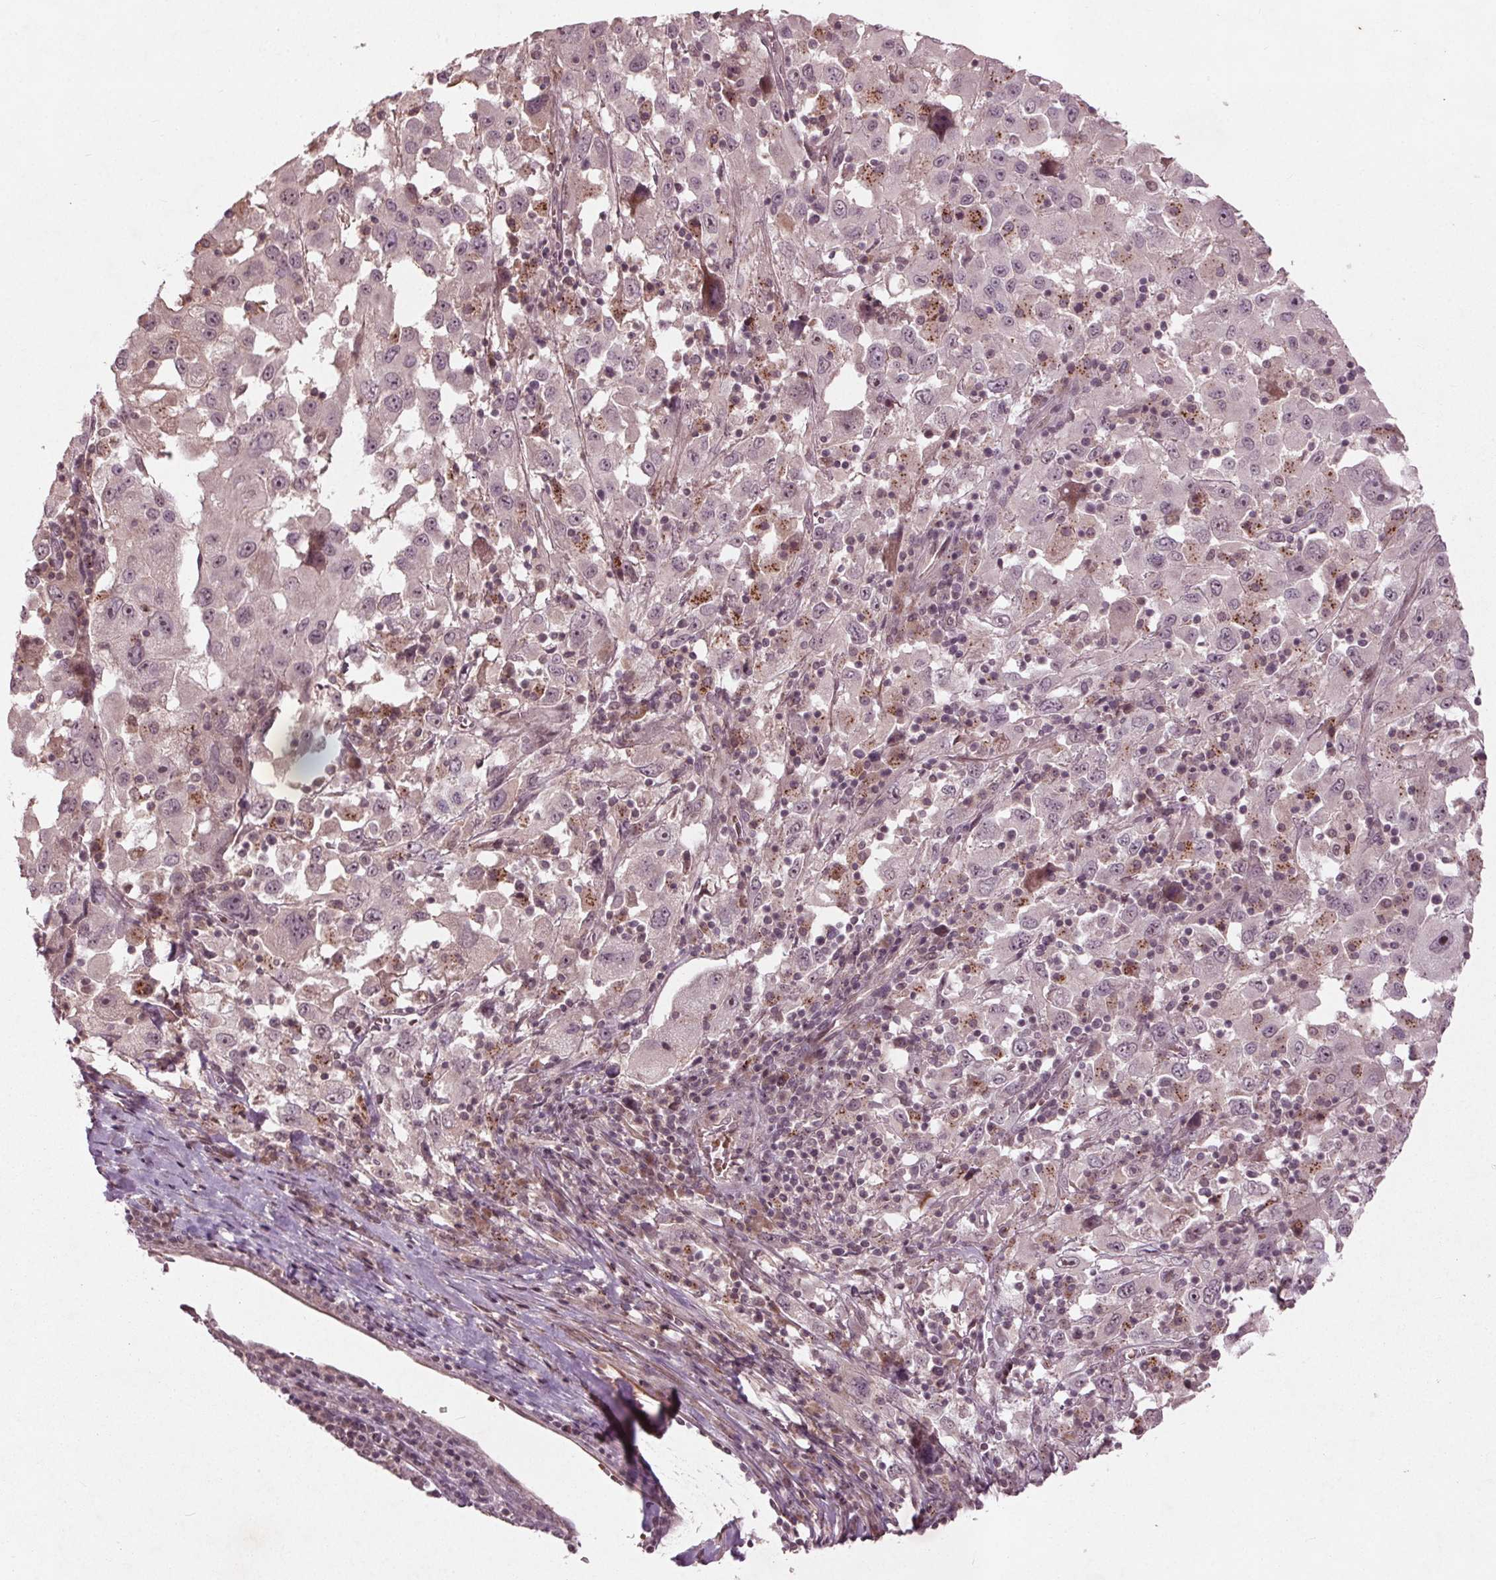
{"staining": {"intensity": "negative", "quantity": "none", "location": "none"}, "tissue": "melanoma", "cell_type": "Tumor cells", "image_type": "cancer", "snomed": [{"axis": "morphology", "description": "Malignant melanoma, Metastatic site"}, {"axis": "topography", "description": "Soft tissue"}], "caption": "This photomicrograph is of malignant melanoma (metastatic site) stained with immunohistochemistry (IHC) to label a protein in brown with the nuclei are counter-stained blue. There is no expression in tumor cells.", "gene": "CDKL4", "patient": {"sex": "male", "age": 50}}